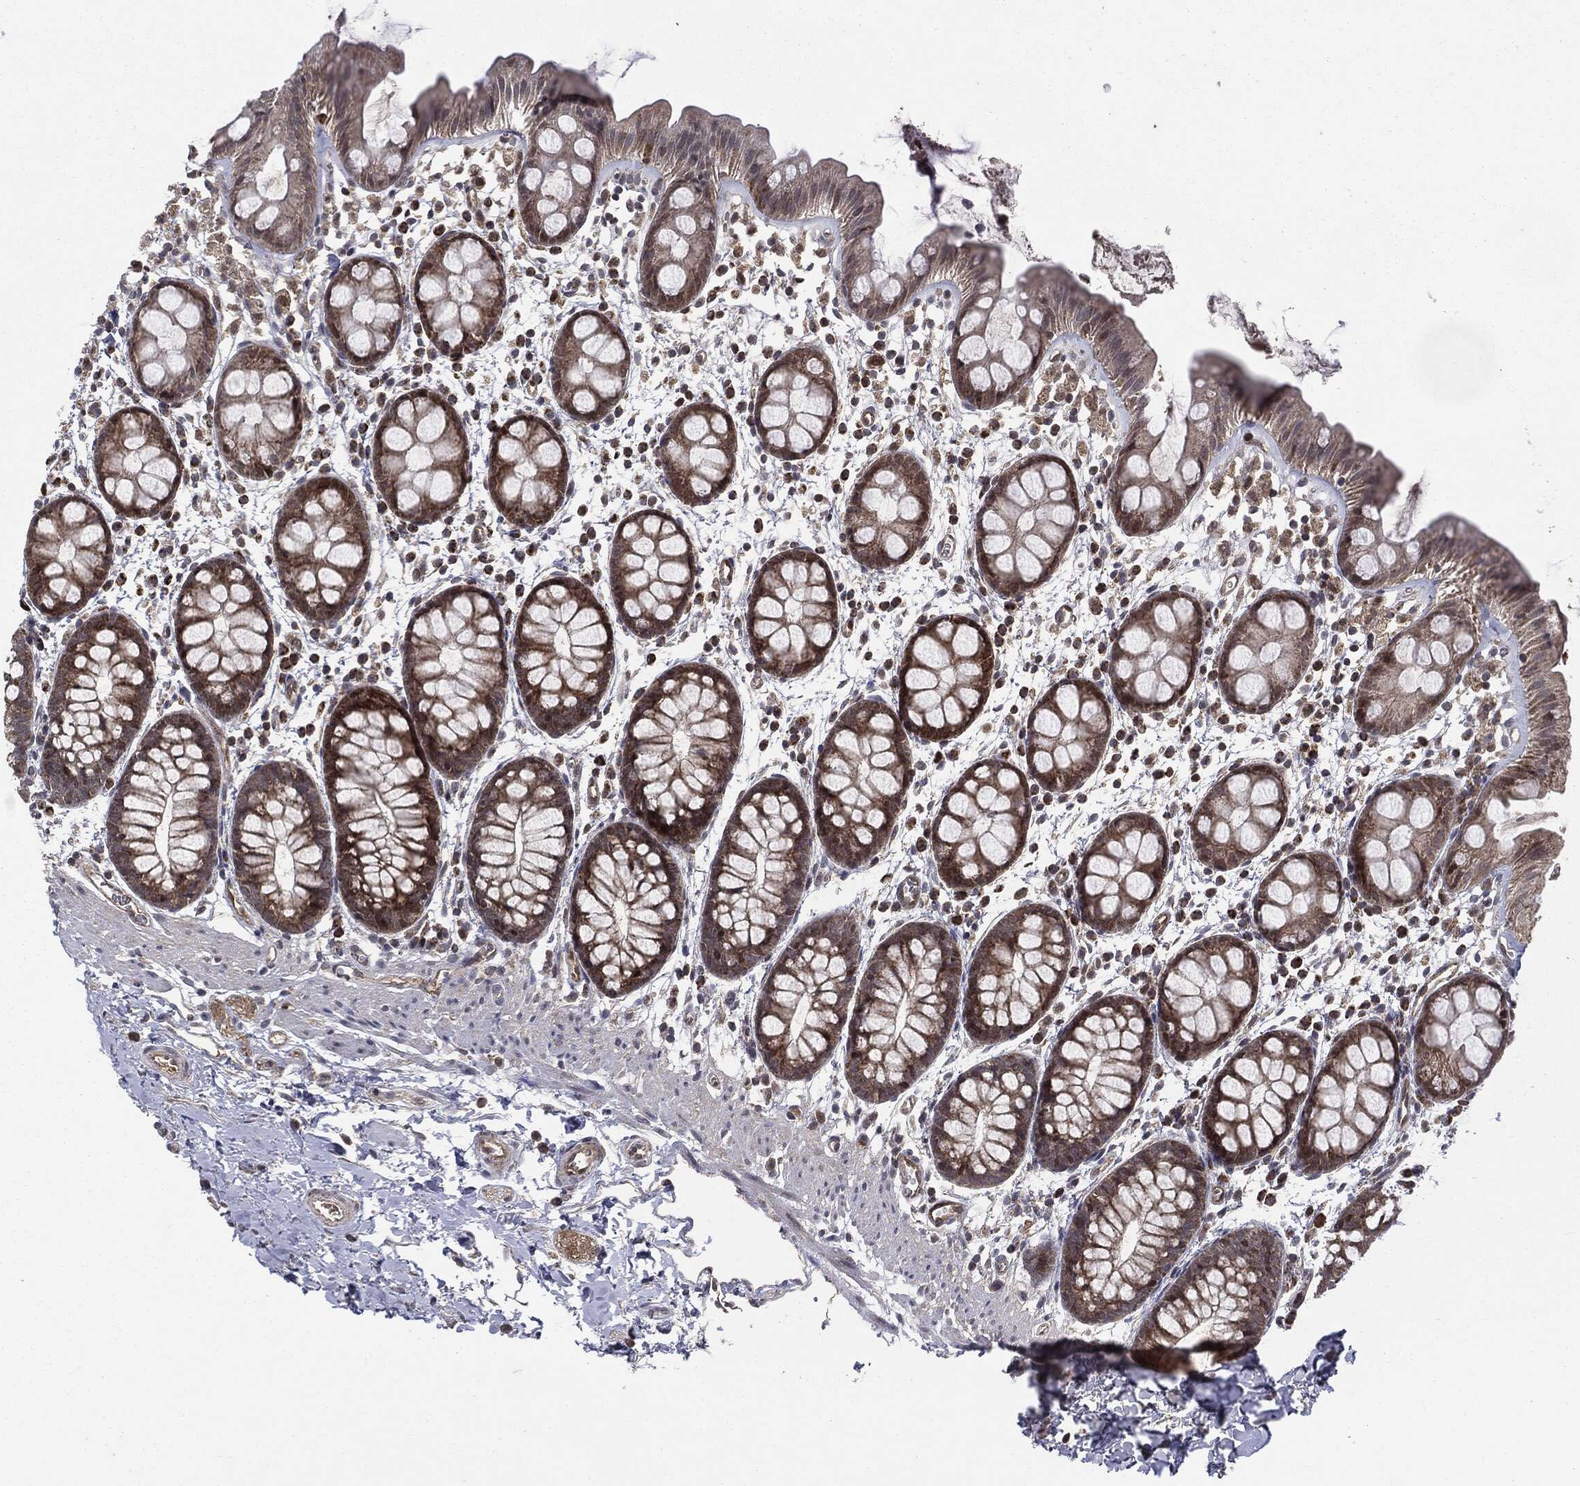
{"staining": {"intensity": "moderate", "quantity": "25%-75%", "location": "cytoplasmic/membranous"}, "tissue": "rectum", "cell_type": "Glandular cells", "image_type": "normal", "snomed": [{"axis": "morphology", "description": "Normal tissue, NOS"}, {"axis": "topography", "description": "Rectum"}], "caption": "Glandular cells reveal moderate cytoplasmic/membranous expression in about 25%-75% of cells in benign rectum.", "gene": "PTPA", "patient": {"sex": "male", "age": 57}}